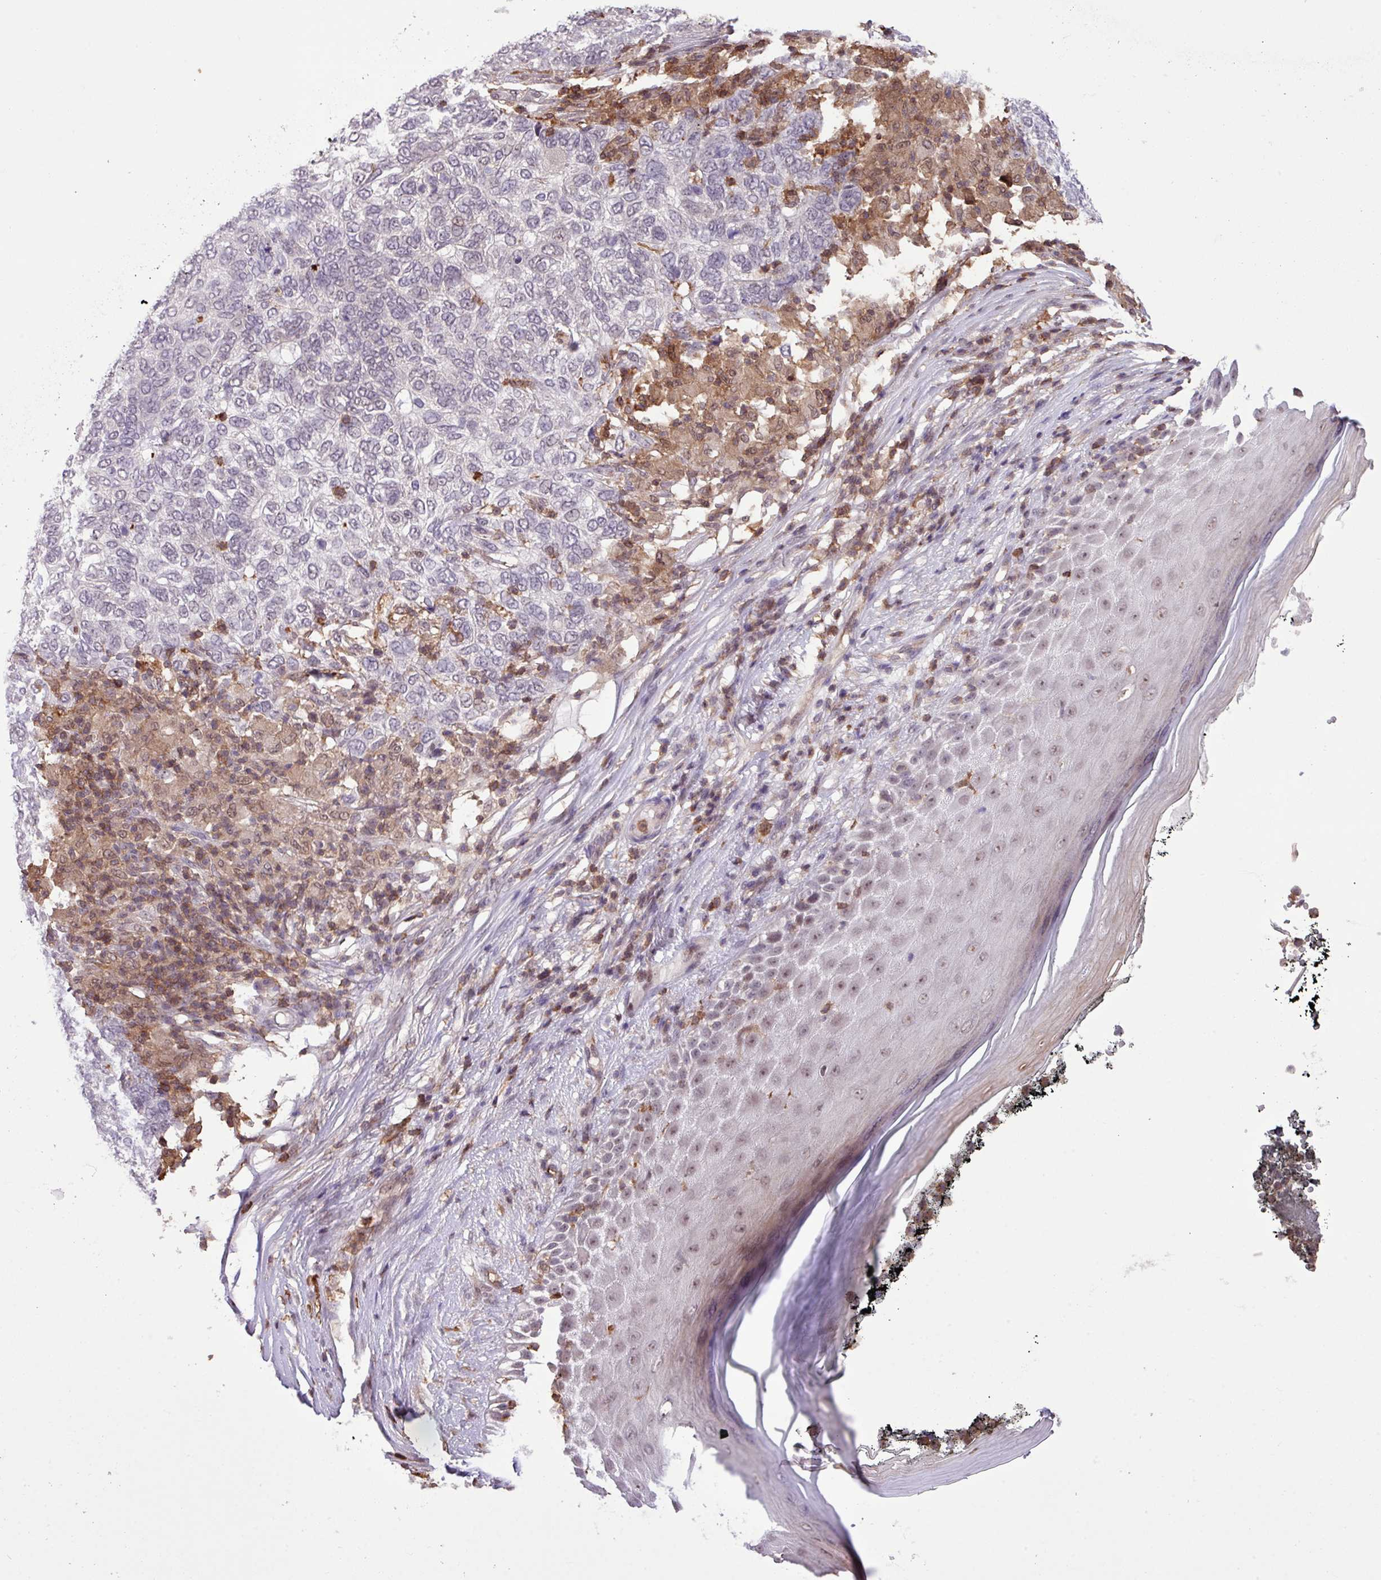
{"staining": {"intensity": "negative", "quantity": "none", "location": "none"}, "tissue": "skin cancer", "cell_type": "Tumor cells", "image_type": "cancer", "snomed": [{"axis": "morphology", "description": "Basal cell carcinoma"}, {"axis": "topography", "description": "Skin"}], "caption": "High magnification brightfield microscopy of basal cell carcinoma (skin) stained with DAB (3,3'-diaminobenzidine) (brown) and counterstained with hematoxylin (blue): tumor cells show no significant staining.", "gene": "GON7", "patient": {"sex": "female", "age": 65}}